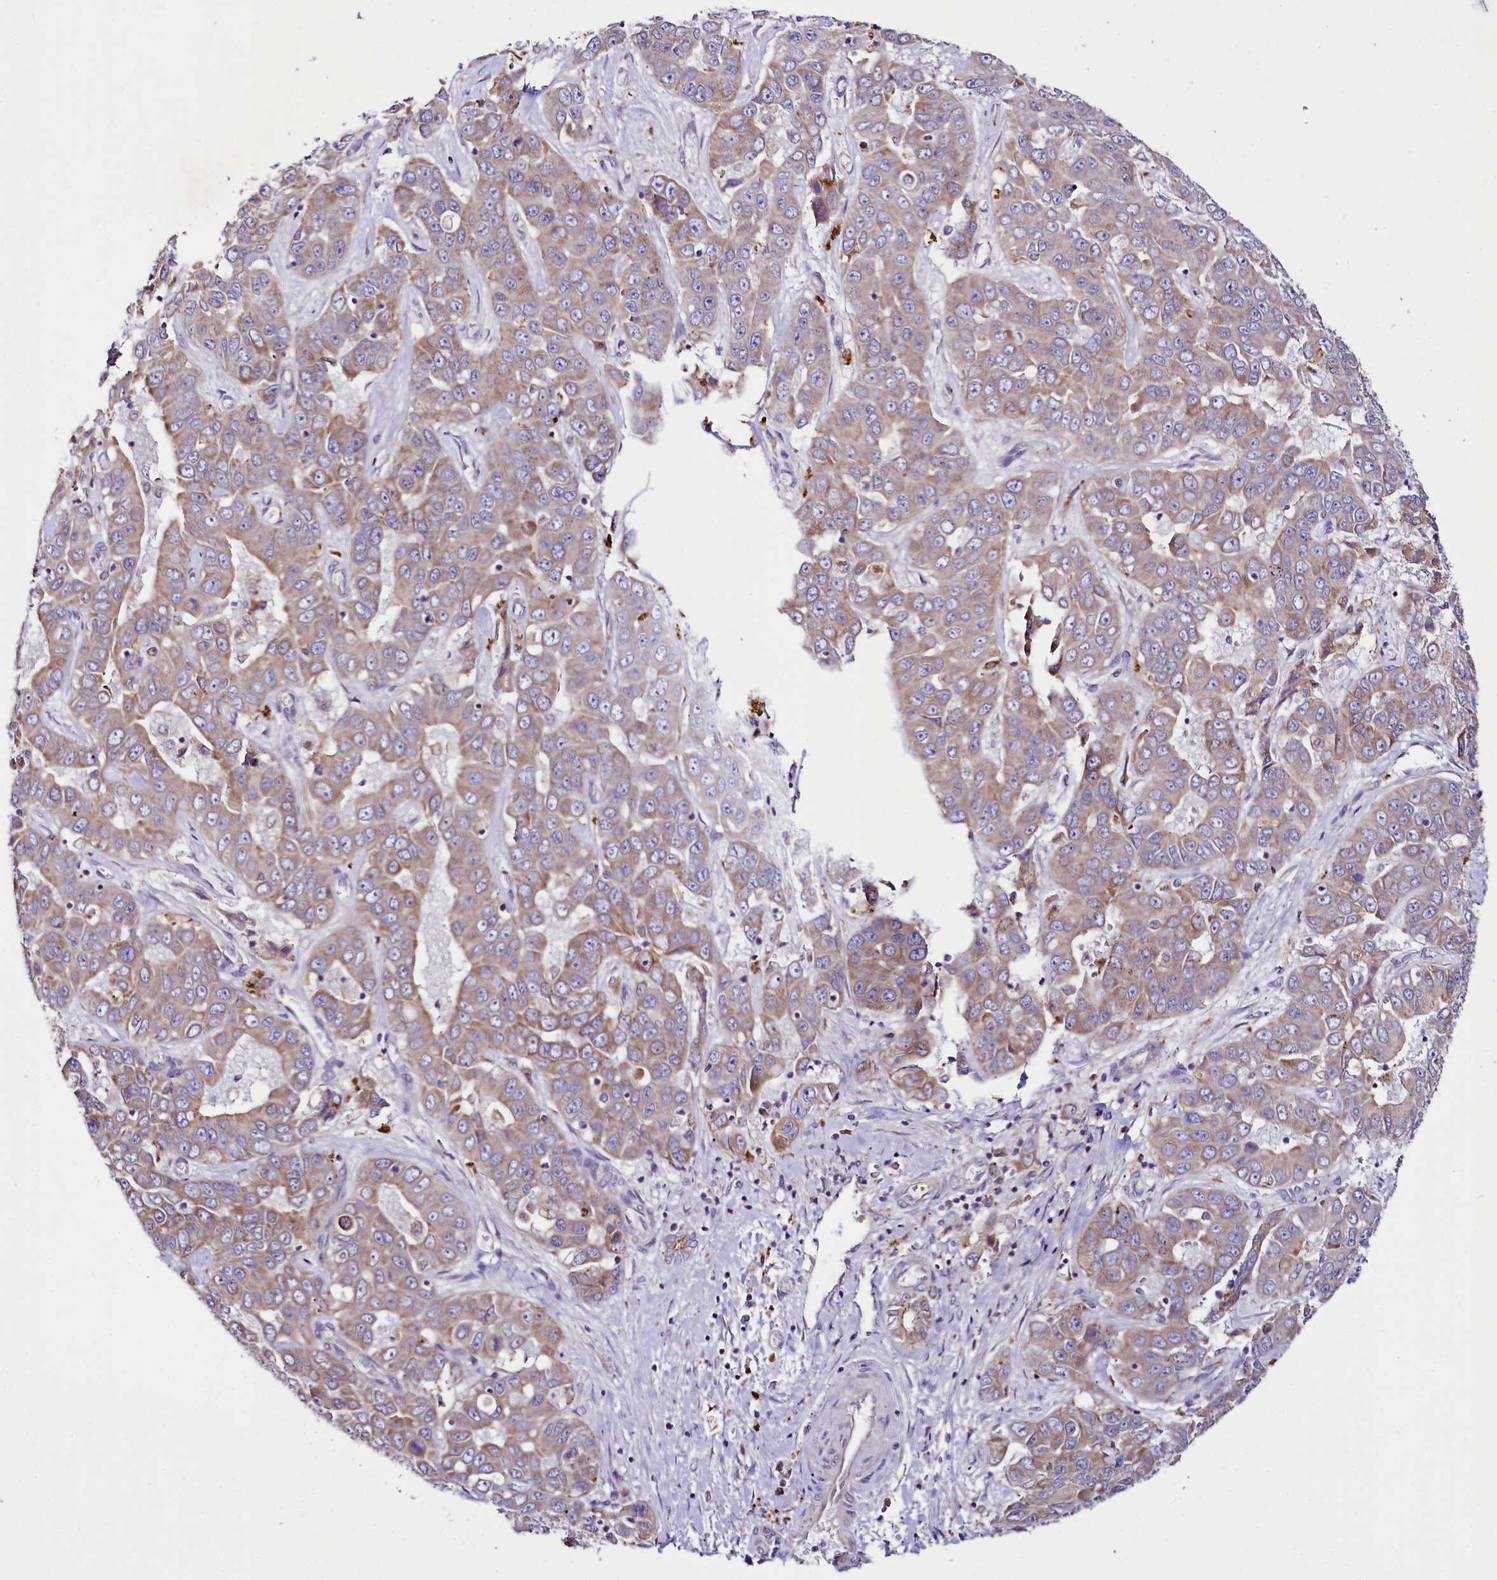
{"staining": {"intensity": "moderate", "quantity": ">75%", "location": "cytoplasmic/membranous"}, "tissue": "liver cancer", "cell_type": "Tumor cells", "image_type": "cancer", "snomed": [{"axis": "morphology", "description": "Cholangiocarcinoma"}, {"axis": "topography", "description": "Liver"}], "caption": "Liver cholangiocarcinoma was stained to show a protein in brown. There is medium levels of moderate cytoplasmic/membranous positivity in approximately >75% of tumor cells.", "gene": "SACM1L", "patient": {"sex": "female", "age": 52}}